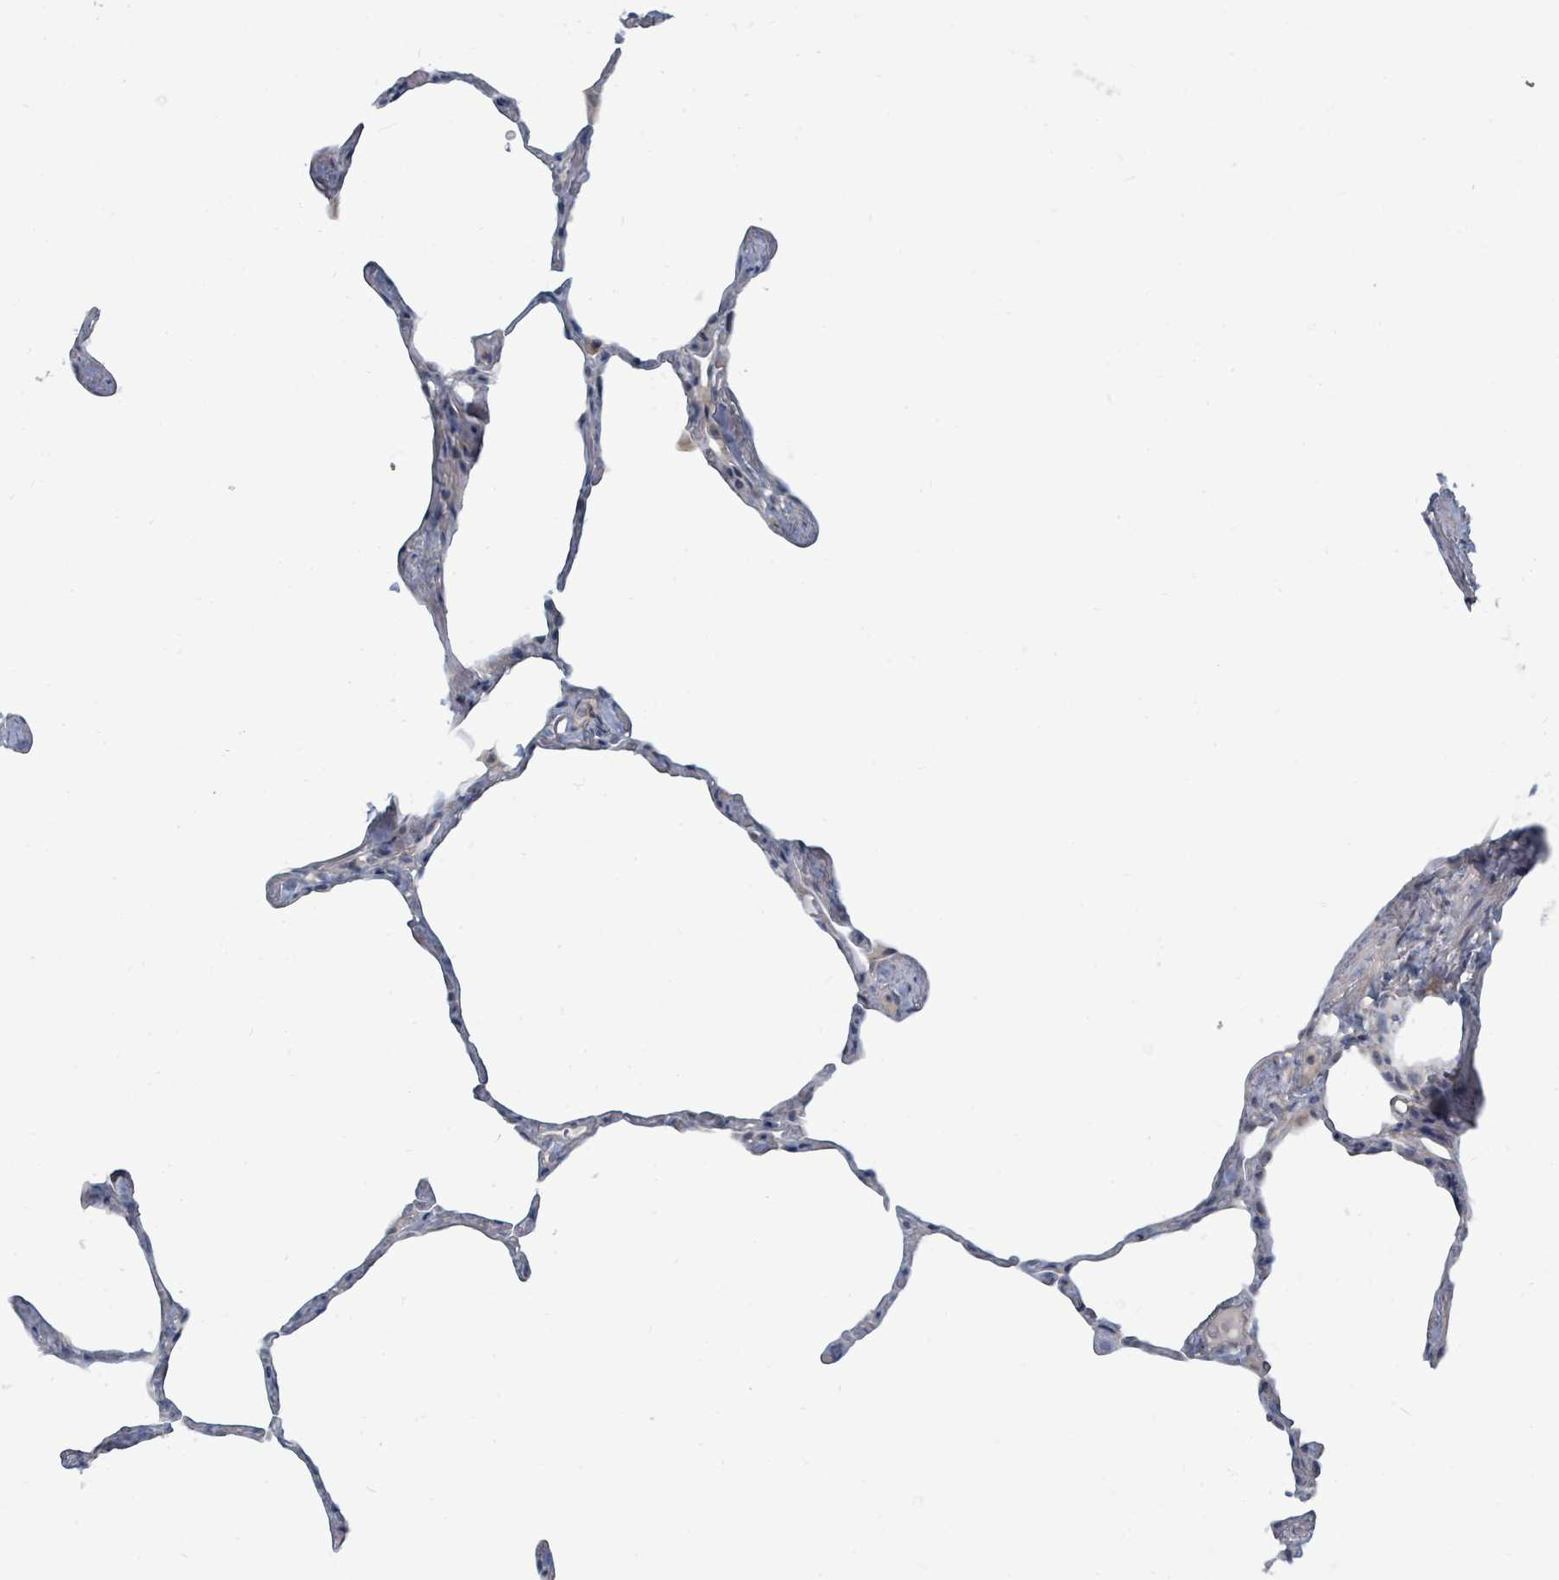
{"staining": {"intensity": "negative", "quantity": "none", "location": "none"}, "tissue": "lung", "cell_type": "Alveolar cells", "image_type": "normal", "snomed": [{"axis": "morphology", "description": "Normal tissue, NOS"}, {"axis": "topography", "description": "Lung"}], "caption": "Image shows no protein positivity in alveolar cells of unremarkable lung.", "gene": "TRDMT1", "patient": {"sex": "male", "age": 65}}